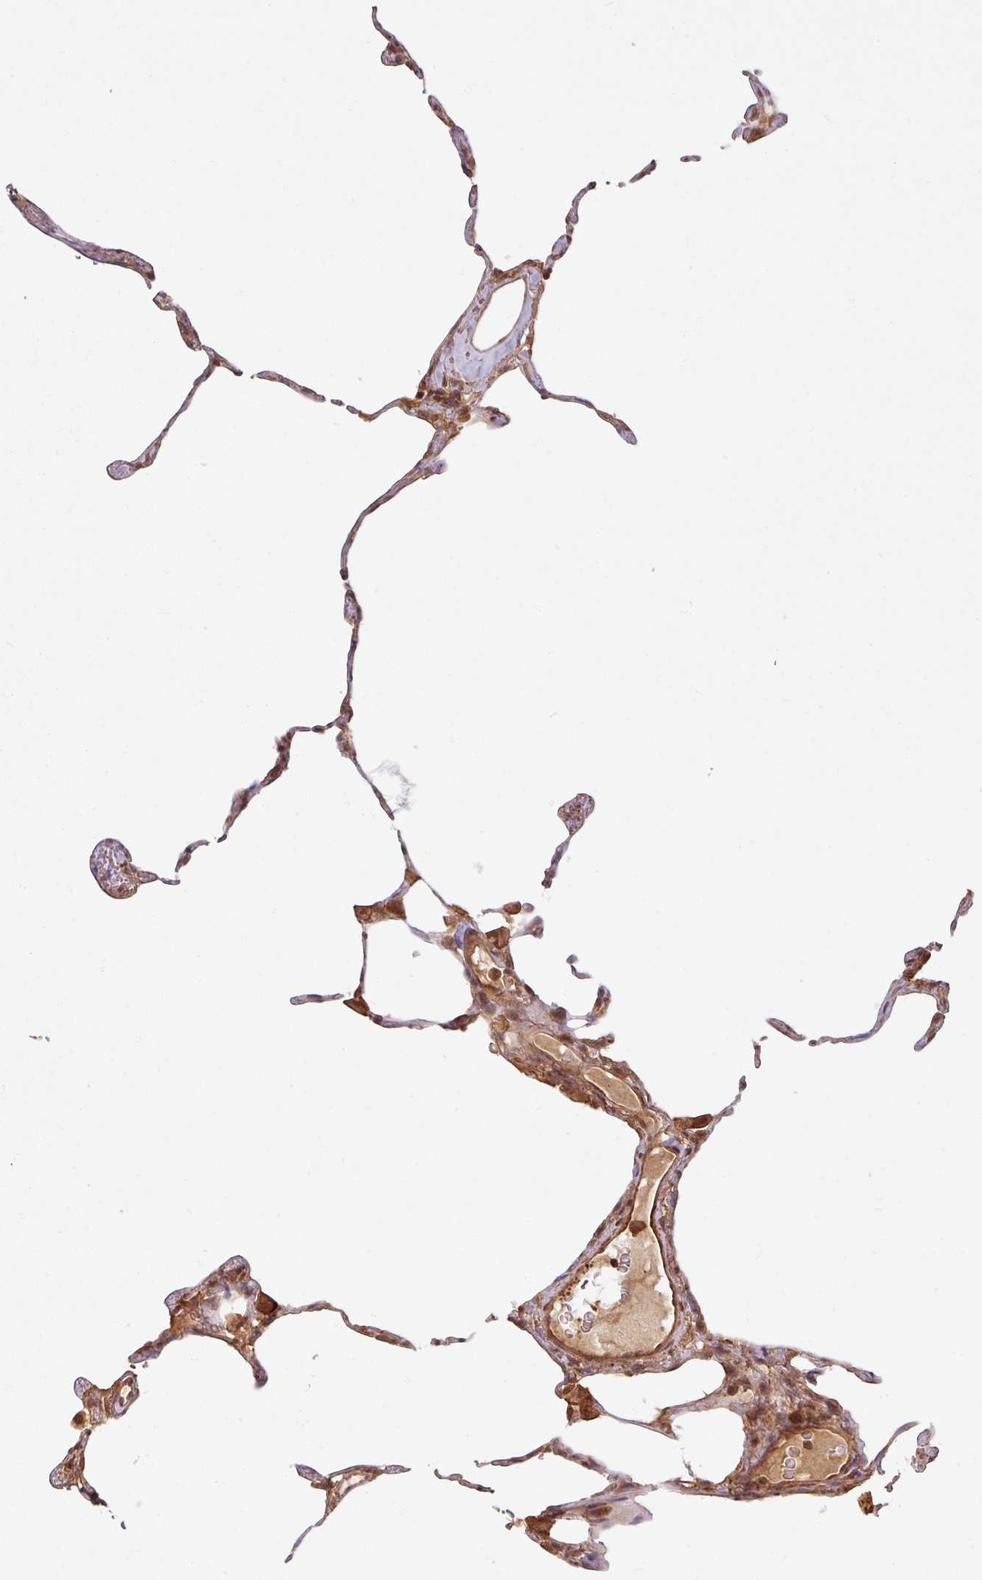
{"staining": {"intensity": "moderate", "quantity": "25%-75%", "location": "cytoplasmic/membranous,nuclear"}, "tissue": "lung", "cell_type": "Alveolar cells", "image_type": "normal", "snomed": [{"axis": "morphology", "description": "Normal tissue, NOS"}, {"axis": "topography", "description": "Lung"}], "caption": "Lung stained with immunohistochemistry reveals moderate cytoplasmic/membranous,nuclear expression in about 25%-75% of alveolar cells.", "gene": "ZNF322", "patient": {"sex": "female", "age": 57}}